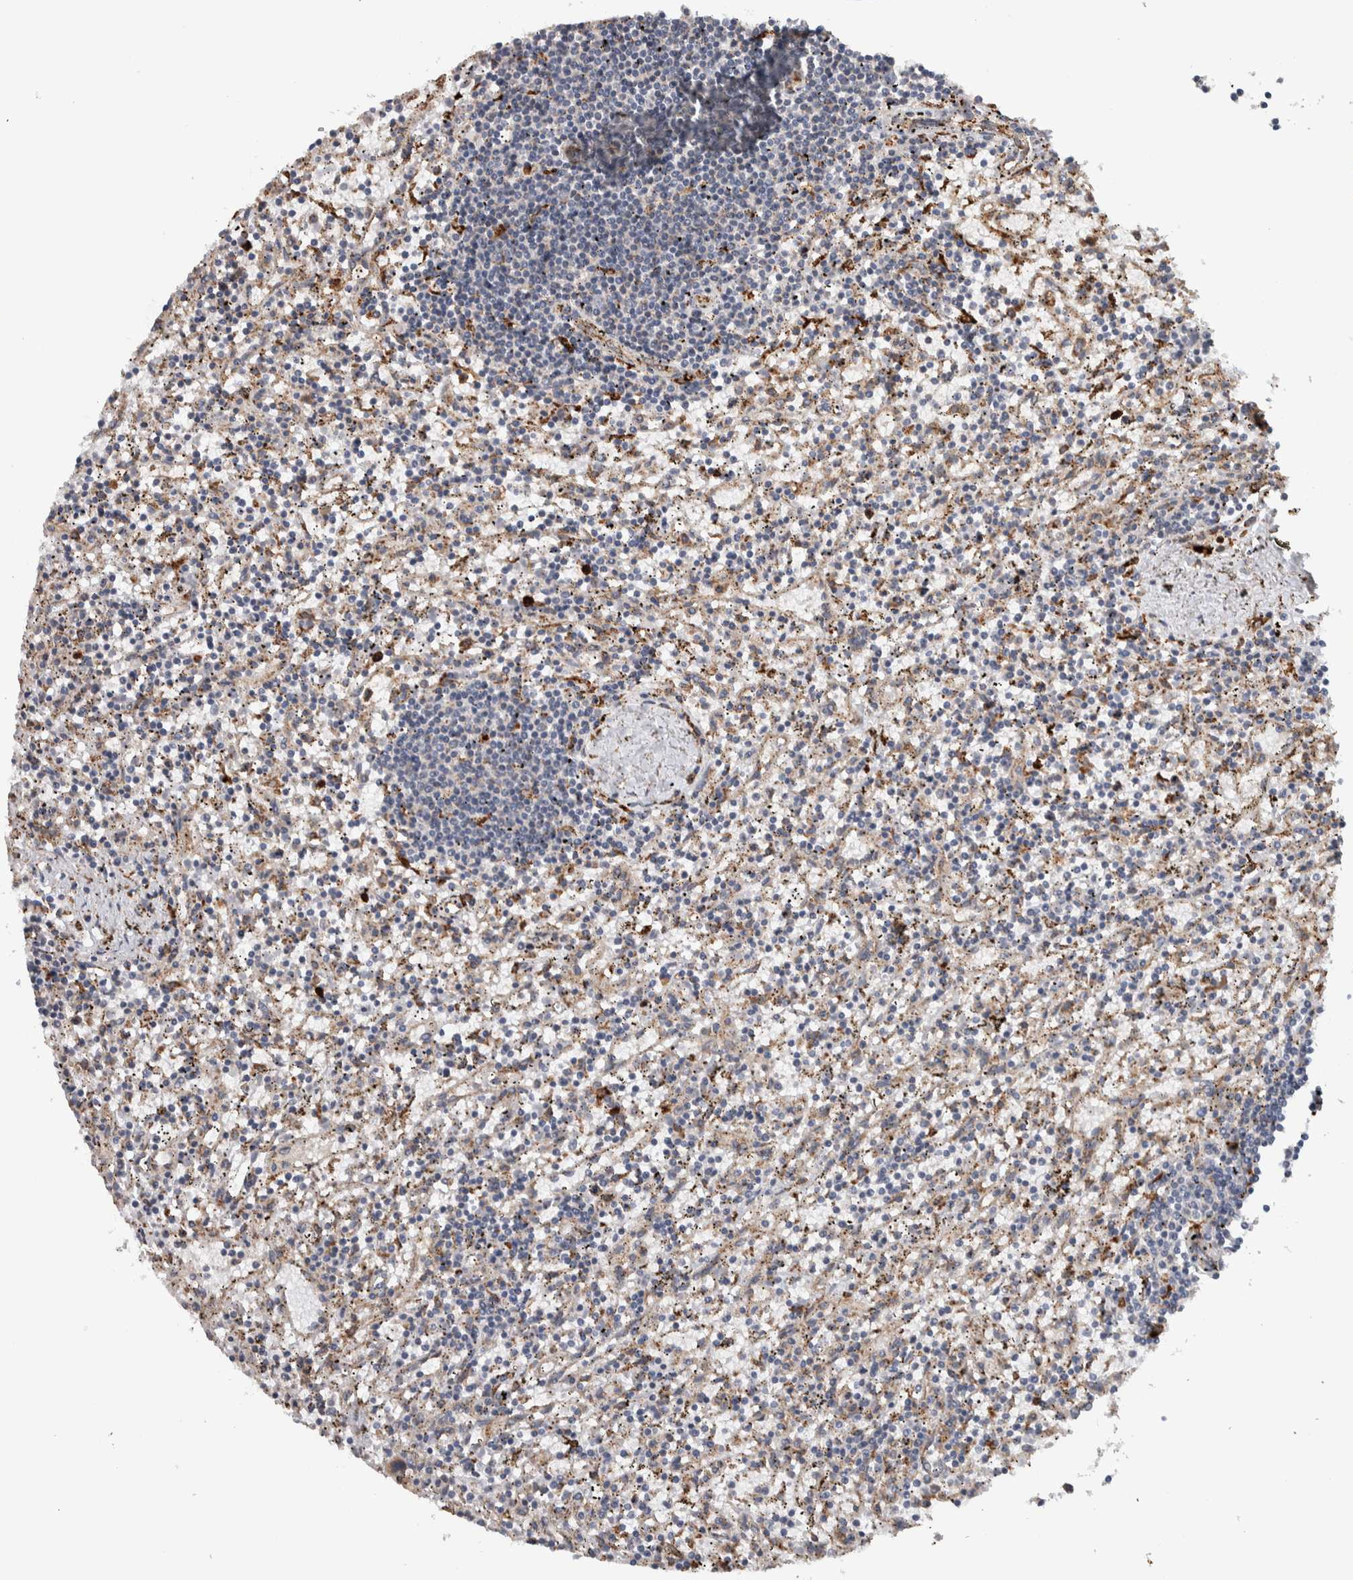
{"staining": {"intensity": "negative", "quantity": "none", "location": "none"}, "tissue": "lymphoma", "cell_type": "Tumor cells", "image_type": "cancer", "snomed": [{"axis": "morphology", "description": "Malignant lymphoma, non-Hodgkin's type, Low grade"}, {"axis": "topography", "description": "Spleen"}], "caption": "Lymphoma stained for a protein using immunohistochemistry reveals no positivity tumor cells.", "gene": "ADPRM", "patient": {"sex": "male", "age": 76}}